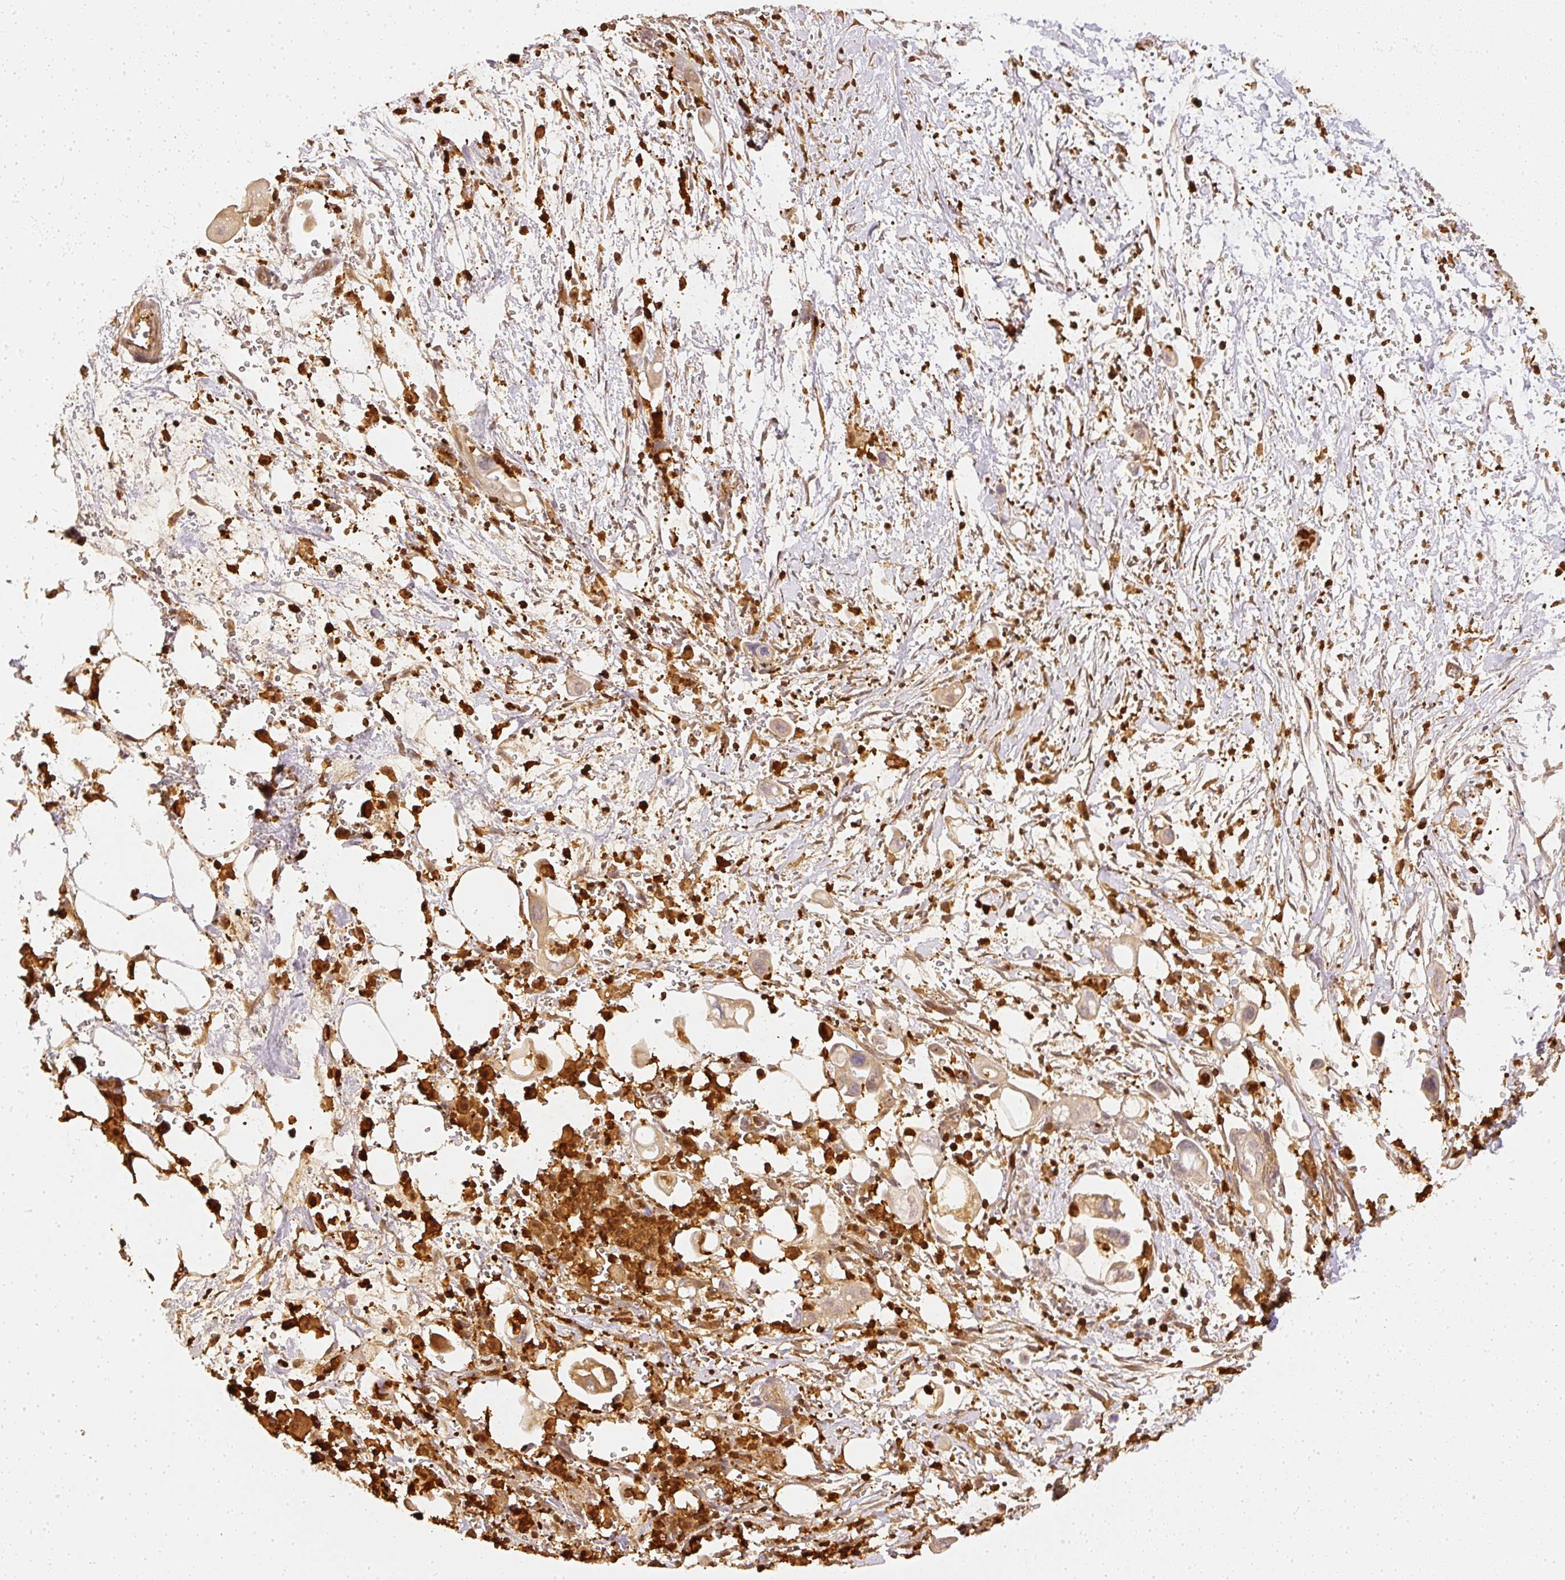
{"staining": {"intensity": "weak", "quantity": "25%-75%", "location": "cytoplasmic/membranous"}, "tissue": "pancreatic cancer", "cell_type": "Tumor cells", "image_type": "cancer", "snomed": [{"axis": "morphology", "description": "Adenocarcinoma, NOS"}, {"axis": "topography", "description": "Pancreas"}], "caption": "This histopathology image reveals IHC staining of adenocarcinoma (pancreatic), with low weak cytoplasmic/membranous expression in about 25%-75% of tumor cells.", "gene": "PFN1", "patient": {"sex": "male", "age": 61}}